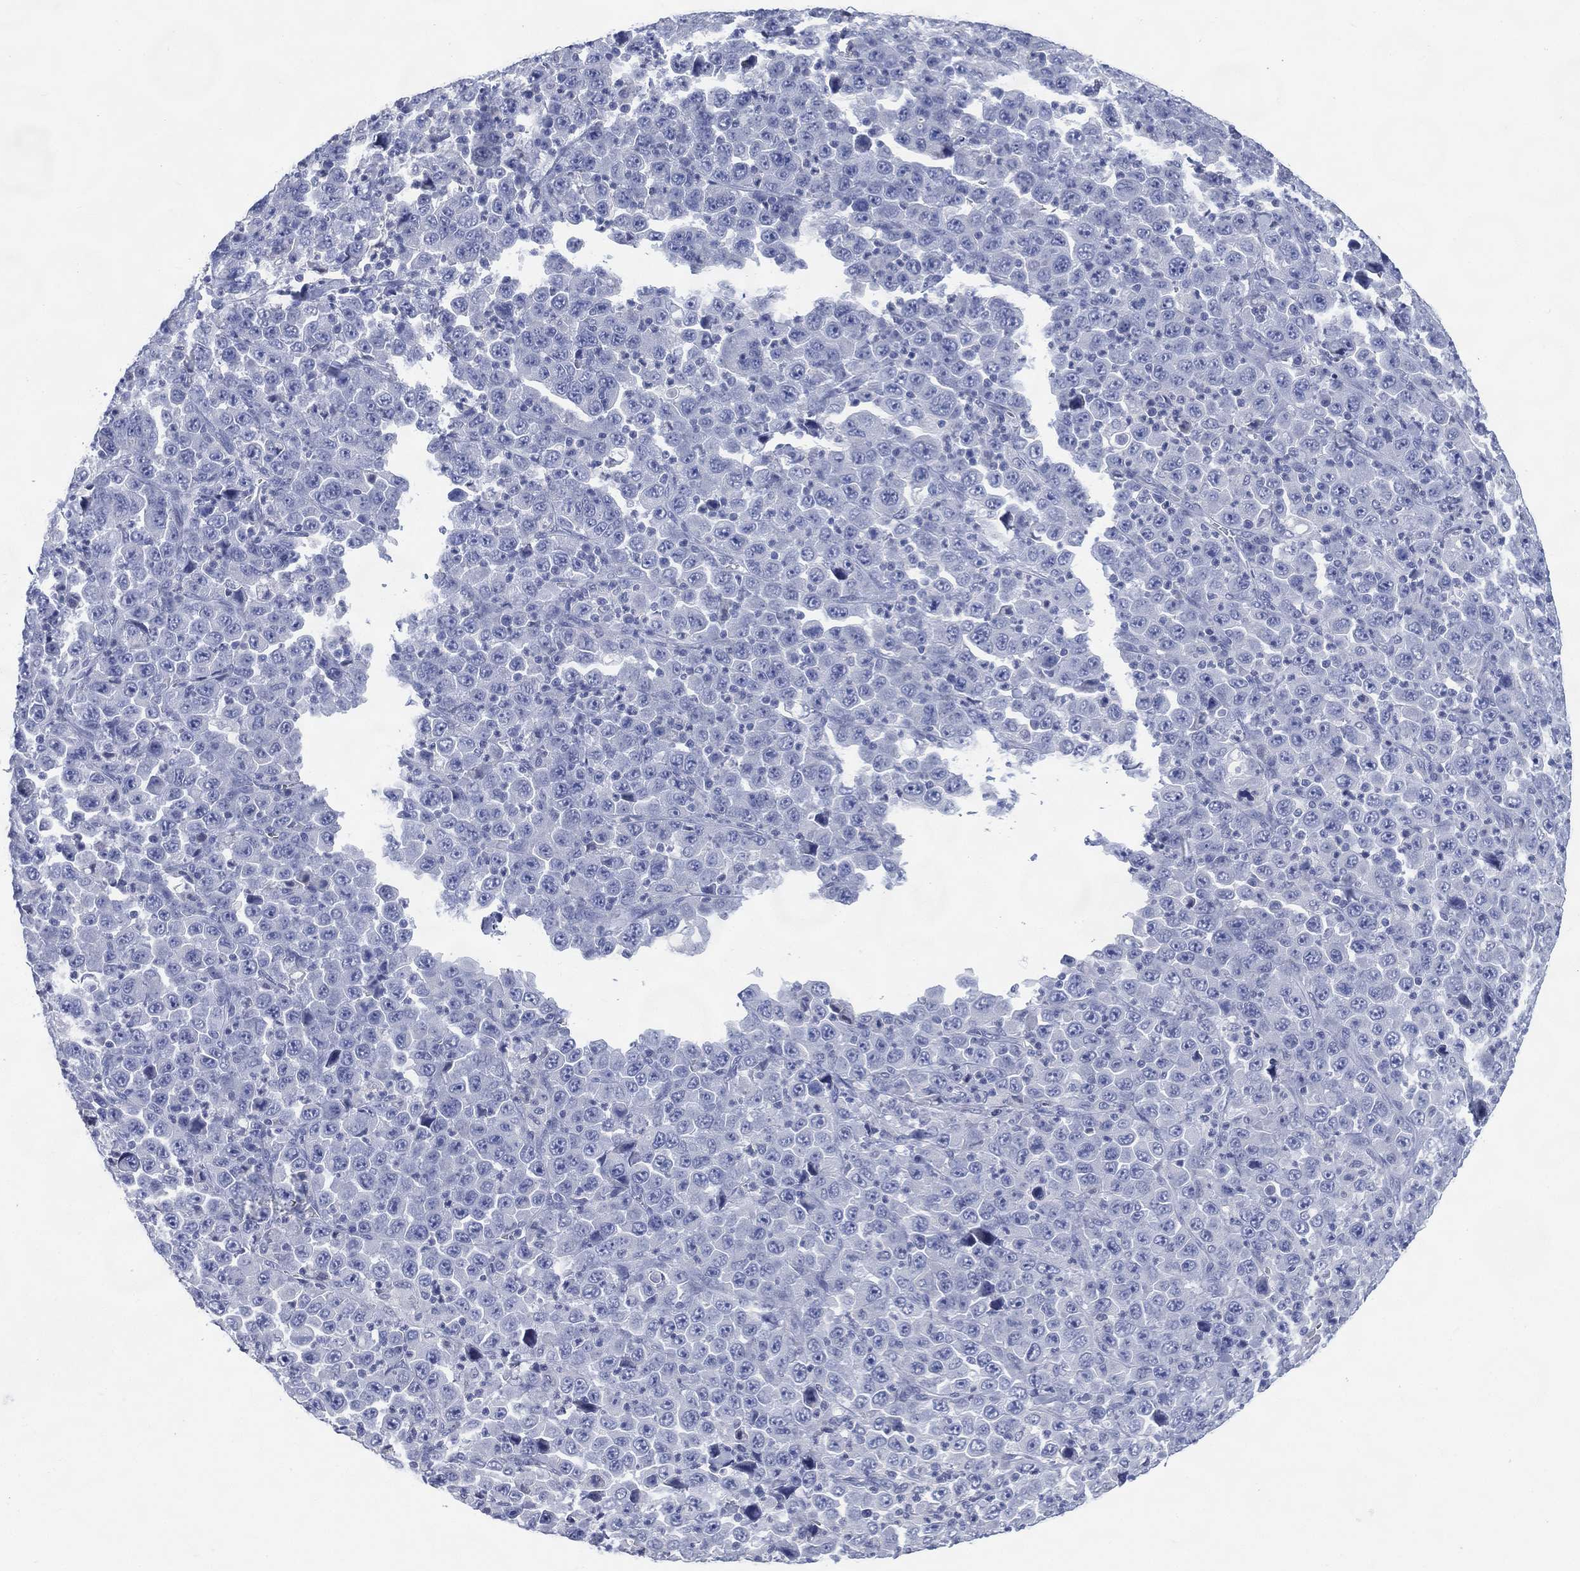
{"staining": {"intensity": "negative", "quantity": "none", "location": "none"}, "tissue": "stomach cancer", "cell_type": "Tumor cells", "image_type": "cancer", "snomed": [{"axis": "morphology", "description": "Normal tissue, NOS"}, {"axis": "morphology", "description": "Adenocarcinoma, NOS"}, {"axis": "topography", "description": "Stomach, upper"}, {"axis": "topography", "description": "Stomach"}], "caption": "High power microscopy photomicrograph of an IHC micrograph of stomach cancer (adenocarcinoma), revealing no significant staining in tumor cells.", "gene": "TMEM247", "patient": {"sex": "male", "age": 59}}